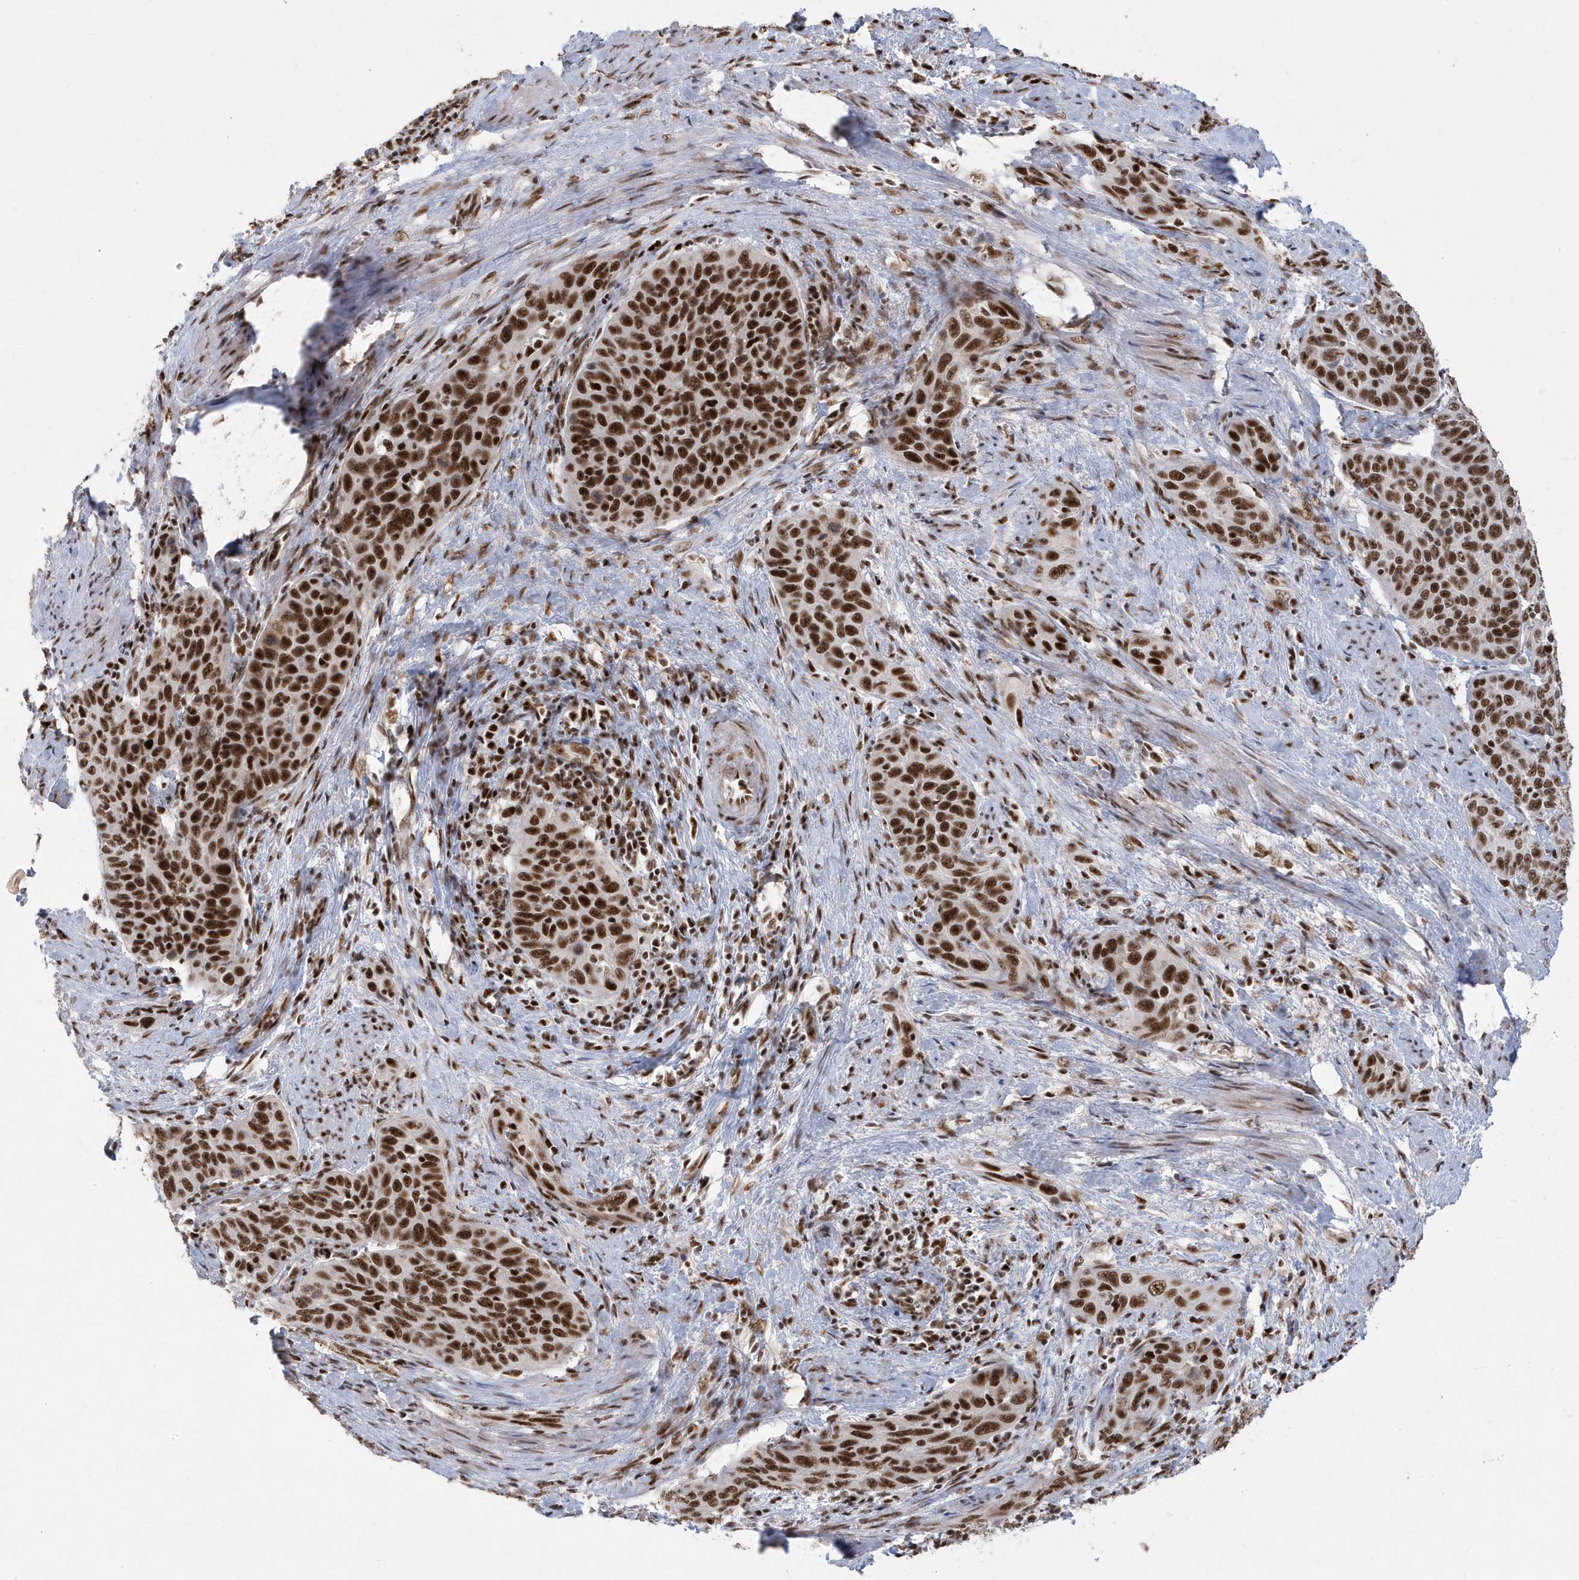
{"staining": {"intensity": "strong", "quantity": ">75%", "location": "nuclear"}, "tissue": "cervical cancer", "cell_type": "Tumor cells", "image_type": "cancer", "snomed": [{"axis": "morphology", "description": "Squamous cell carcinoma, NOS"}, {"axis": "topography", "description": "Cervix"}], "caption": "This is an image of immunohistochemistry staining of cervical squamous cell carcinoma, which shows strong expression in the nuclear of tumor cells.", "gene": "MTREX", "patient": {"sex": "female", "age": 60}}